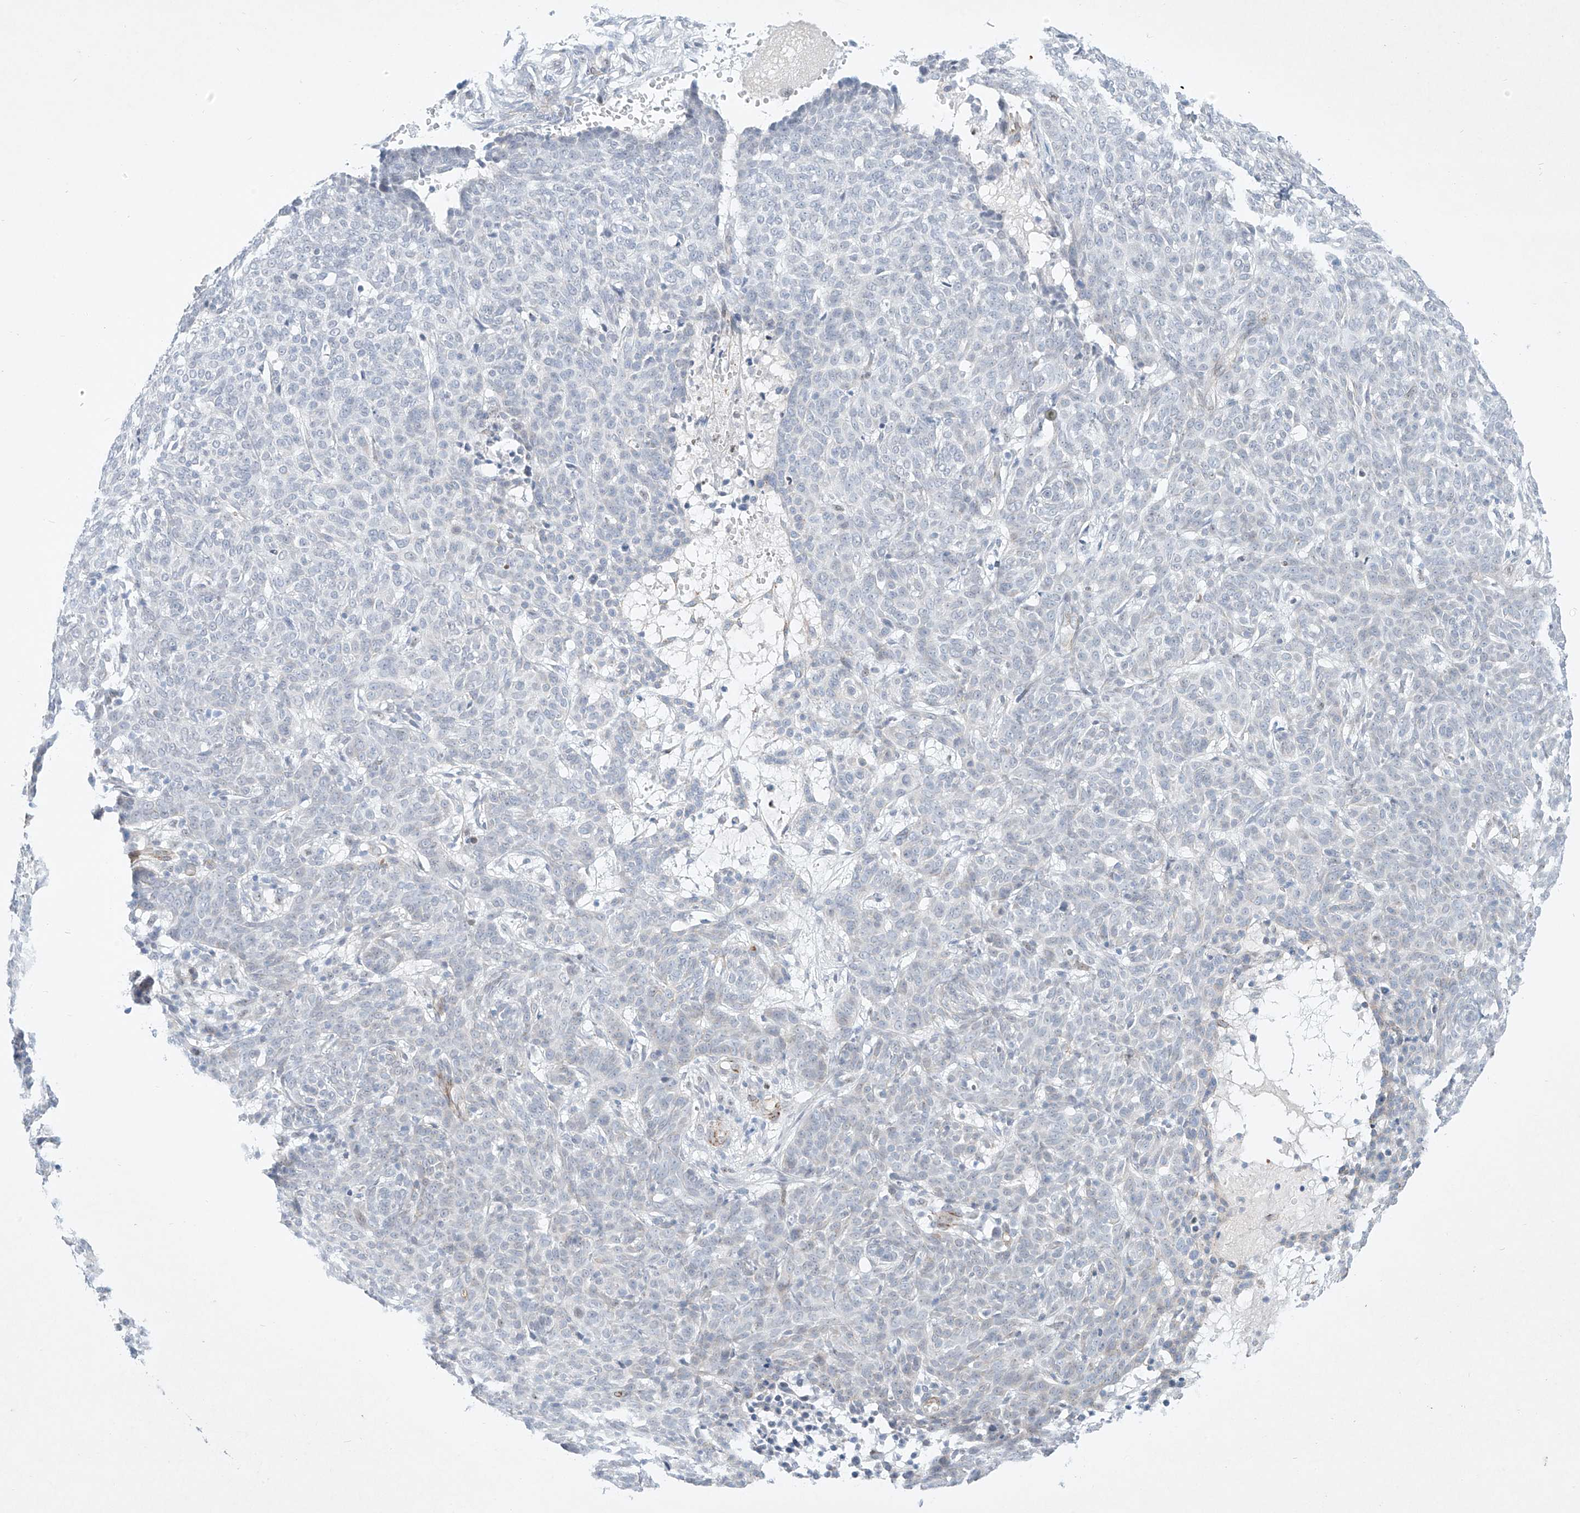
{"staining": {"intensity": "negative", "quantity": "none", "location": "none"}, "tissue": "skin cancer", "cell_type": "Tumor cells", "image_type": "cancer", "snomed": [{"axis": "morphology", "description": "Basal cell carcinoma"}, {"axis": "topography", "description": "Skin"}], "caption": "Tumor cells show no significant expression in skin cancer.", "gene": "REEP2", "patient": {"sex": "male", "age": 85}}